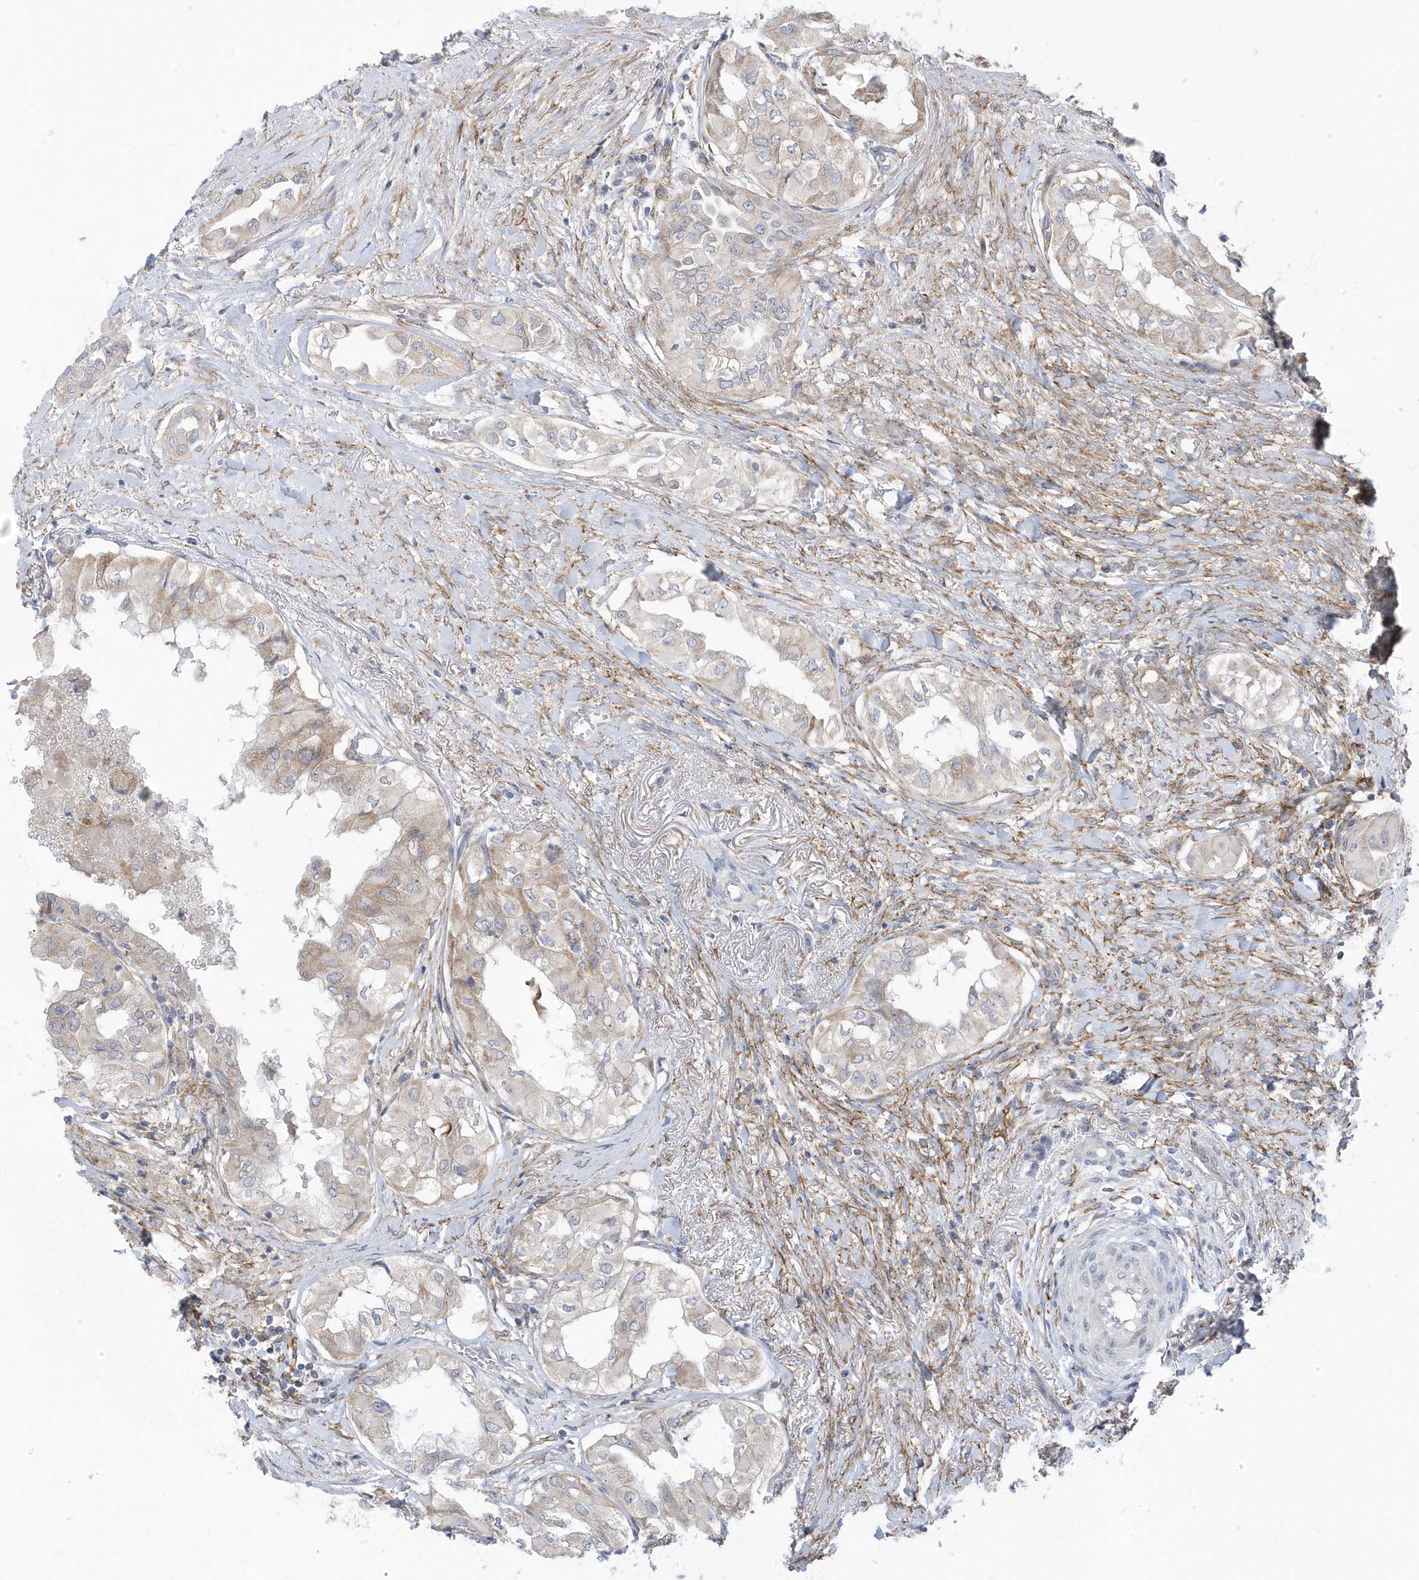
{"staining": {"intensity": "weak", "quantity": ">75%", "location": "cytoplasmic/membranous"}, "tissue": "thyroid cancer", "cell_type": "Tumor cells", "image_type": "cancer", "snomed": [{"axis": "morphology", "description": "Papillary adenocarcinoma, NOS"}, {"axis": "topography", "description": "Thyroid gland"}], "caption": "Immunohistochemistry of human papillary adenocarcinoma (thyroid) reveals low levels of weak cytoplasmic/membranous staining in about >75% of tumor cells.", "gene": "ANAPC1", "patient": {"sex": "female", "age": 59}}